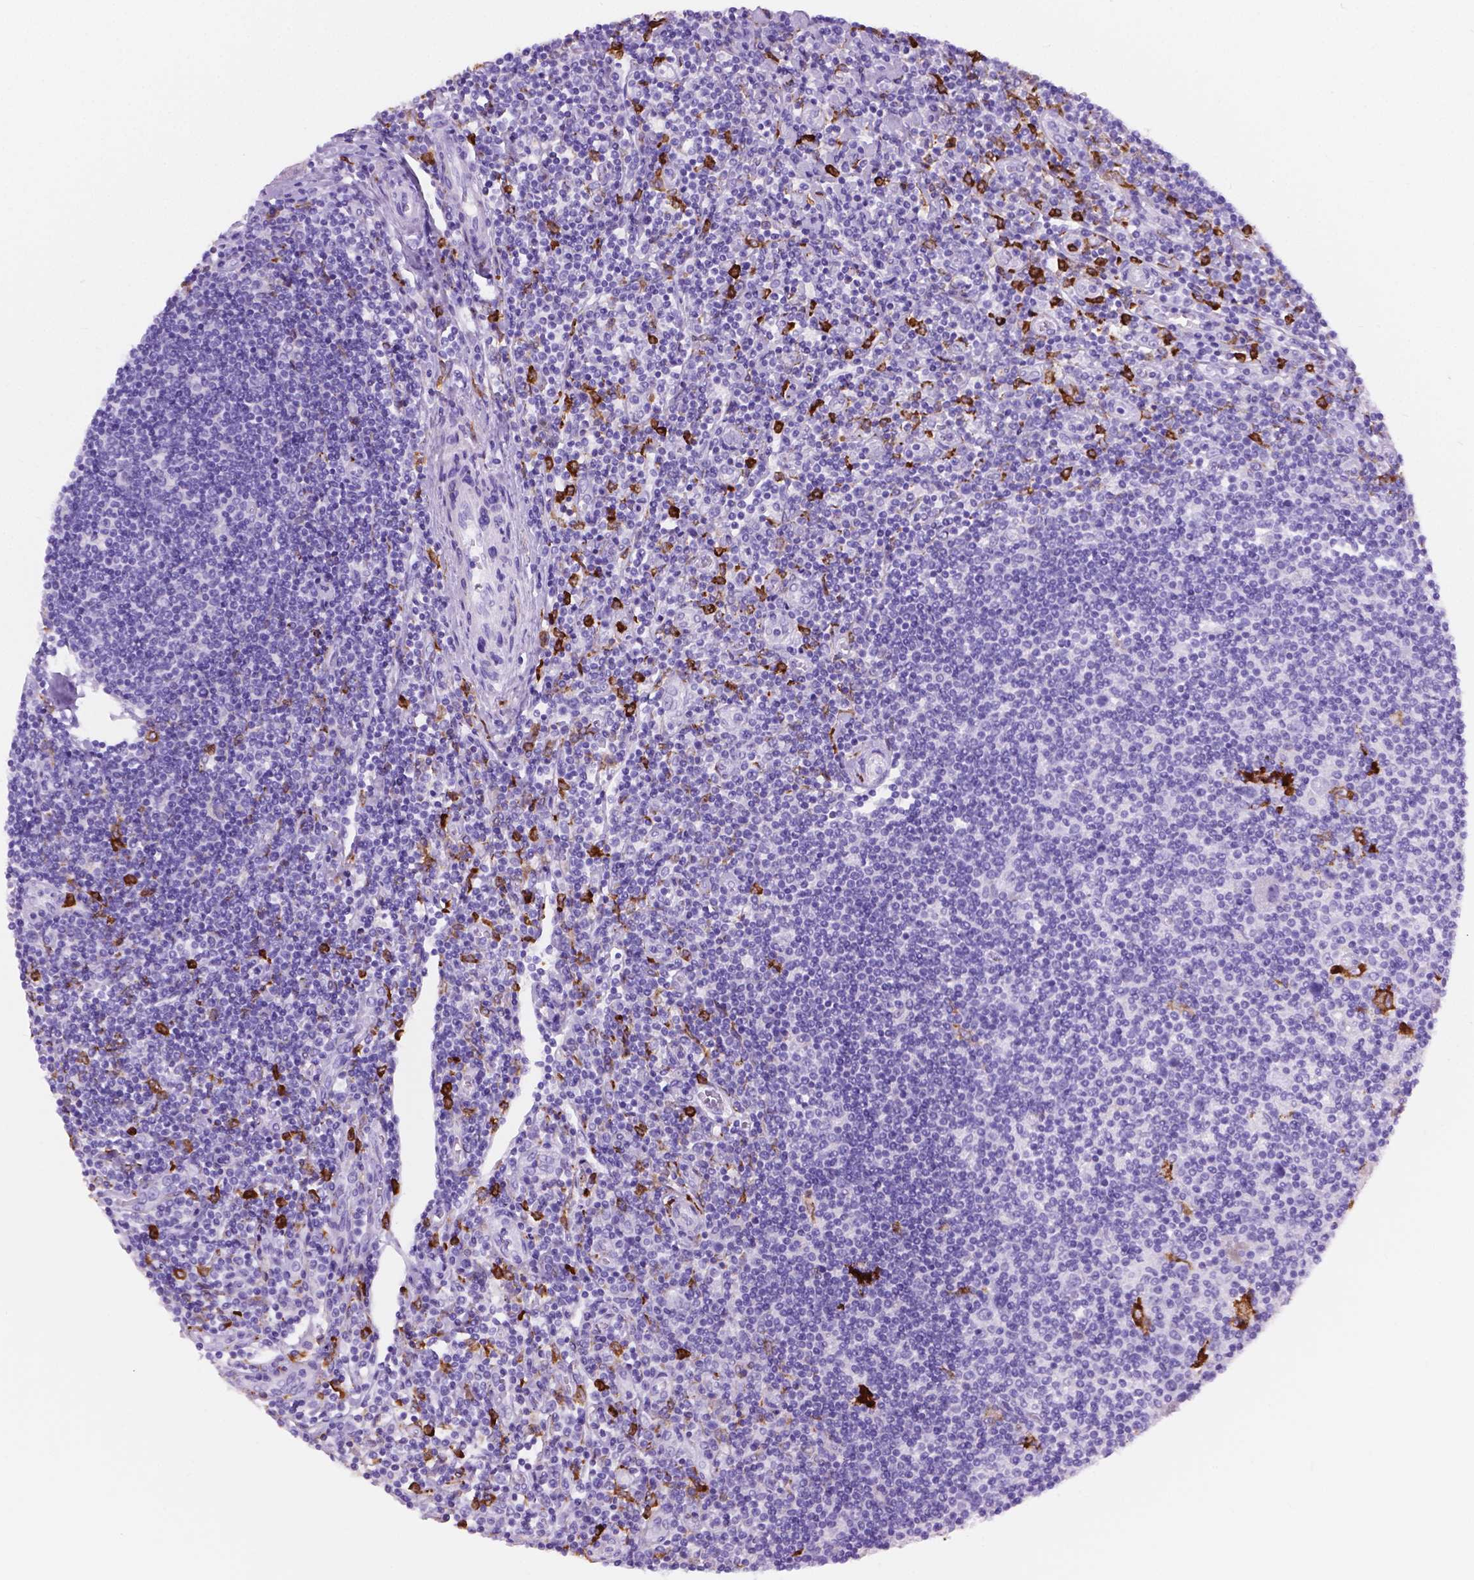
{"staining": {"intensity": "negative", "quantity": "none", "location": "none"}, "tissue": "lymphoma", "cell_type": "Tumor cells", "image_type": "cancer", "snomed": [{"axis": "morphology", "description": "Hodgkin's disease, NOS"}, {"axis": "topography", "description": "Lymph node"}], "caption": "The immunohistochemistry histopathology image has no significant staining in tumor cells of lymphoma tissue.", "gene": "MACF1", "patient": {"sex": "male", "age": 40}}